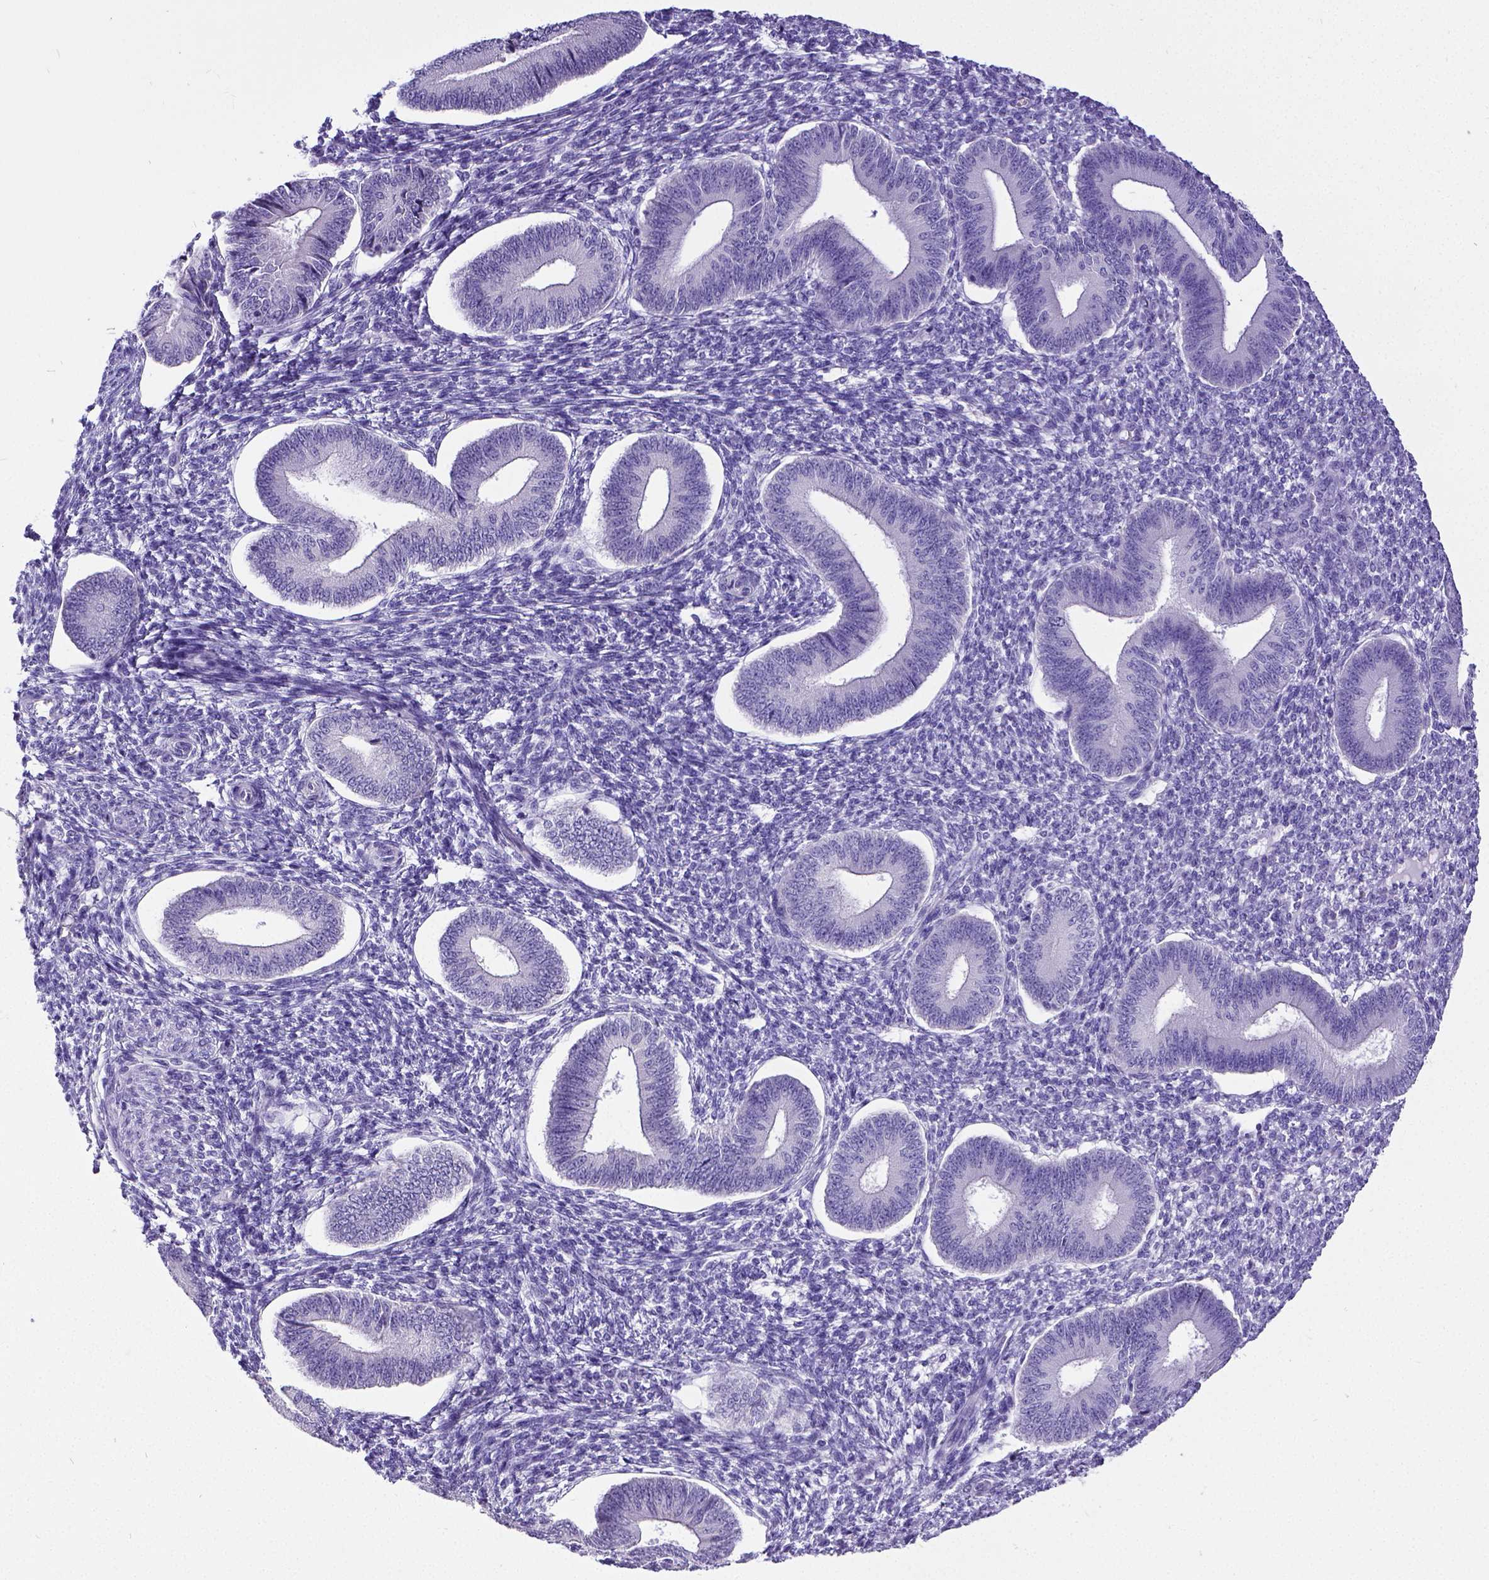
{"staining": {"intensity": "negative", "quantity": "none", "location": "none"}, "tissue": "endometrium", "cell_type": "Cells in endometrial stroma", "image_type": "normal", "snomed": [{"axis": "morphology", "description": "Normal tissue, NOS"}, {"axis": "topography", "description": "Endometrium"}], "caption": "High magnification brightfield microscopy of normal endometrium stained with DAB (brown) and counterstained with hematoxylin (blue): cells in endometrial stroma show no significant staining.", "gene": "SATB2", "patient": {"sex": "female", "age": 42}}